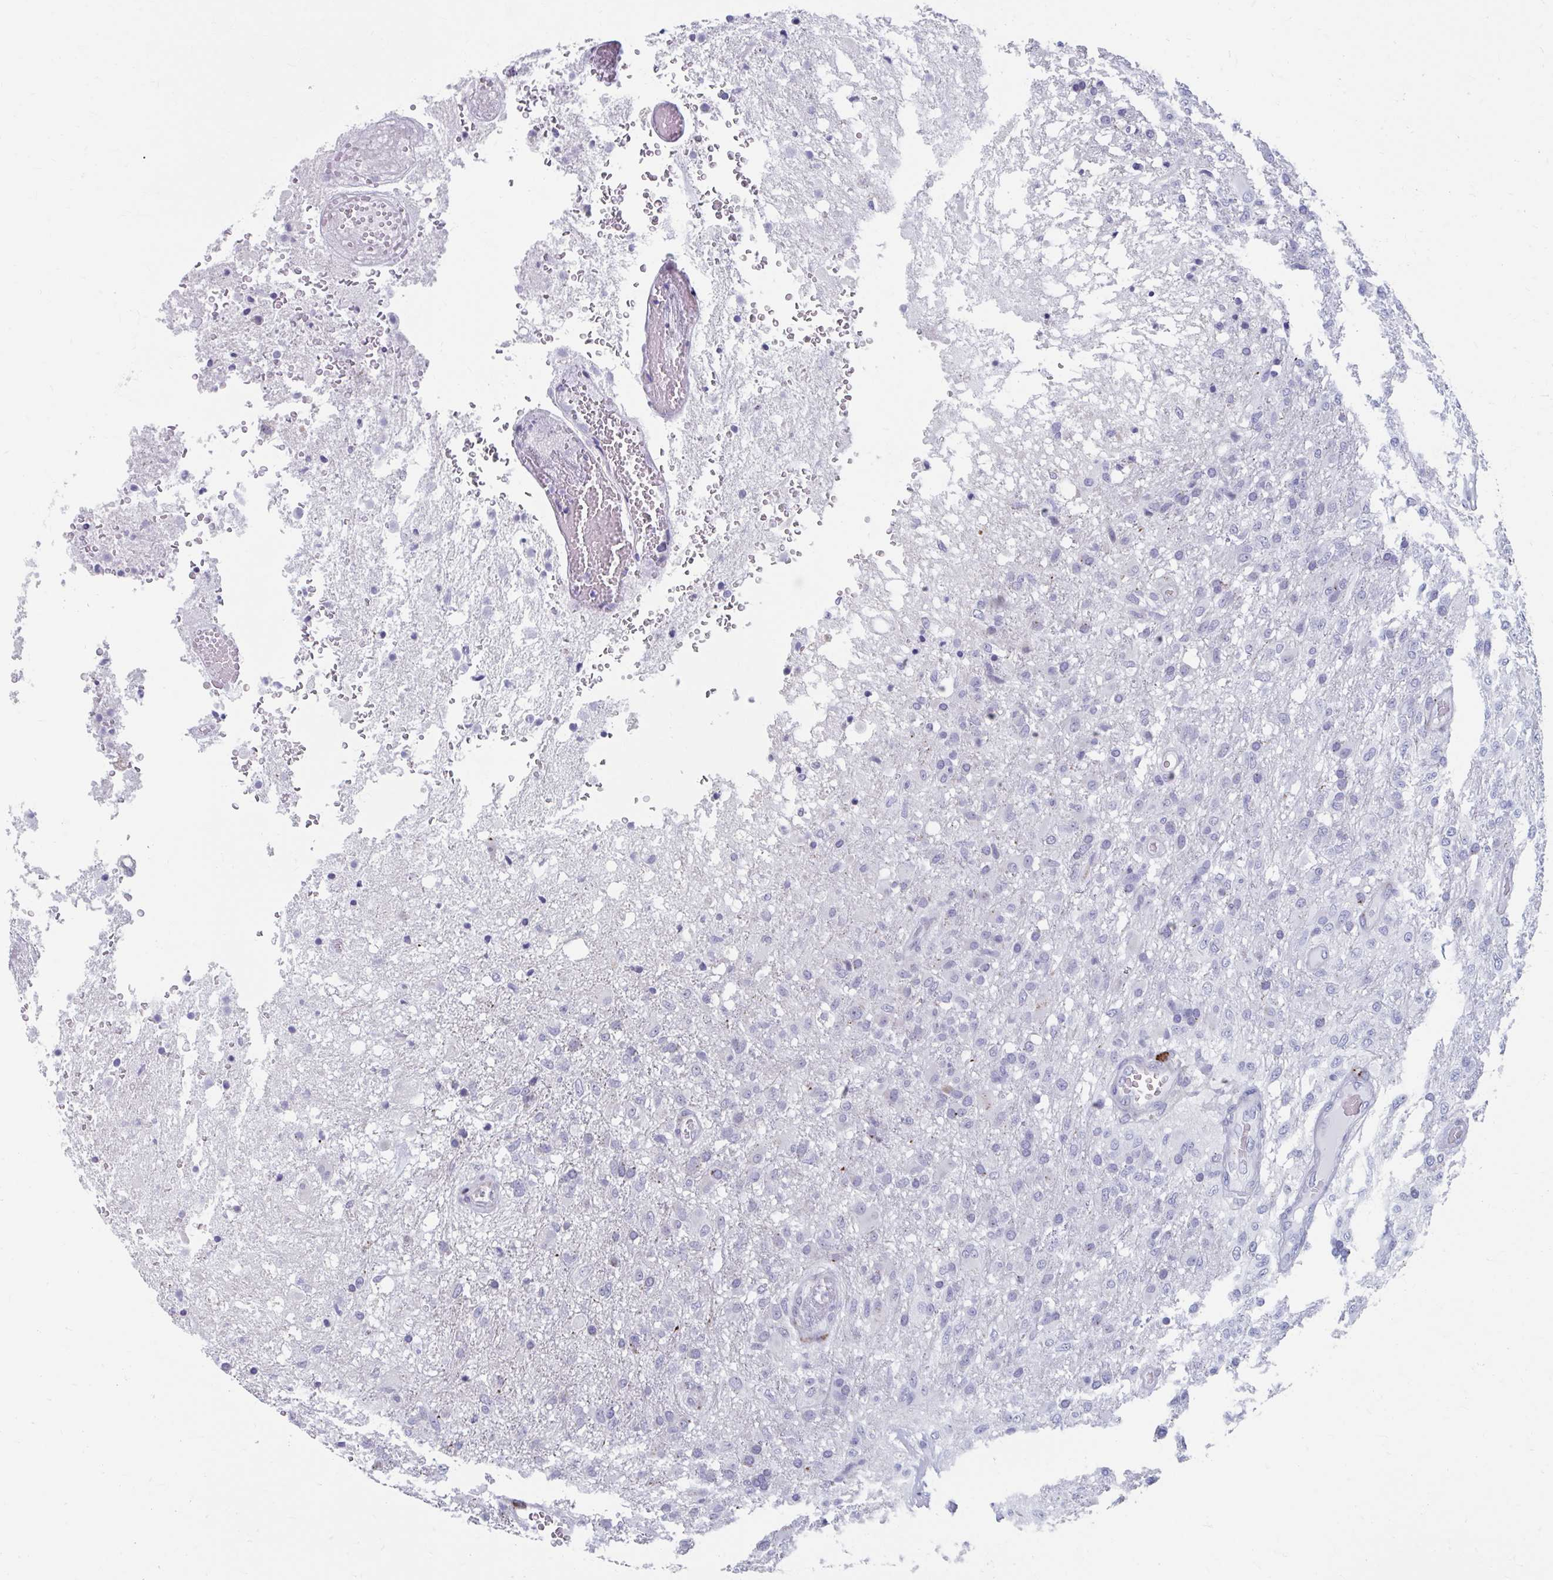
{"staining": {"intensity": "negative", "quantity": "none", "location": "none"}, "tissue": "glioma", "cell_type": "Tumor cells", "image_type": "cancer", "snomed": [{"axis": "morphology", "description": "Glioma, malignant, High grade"}, {"axis": "topography", "description": "Brain"}], "caption": "This is a histopathology image of immunohistochemistry (IHC) staining of high-grade glioma (malignant), which shows no staining in tumor cells.", "gene": "OLFM2", "patient": {"sex": "female", "age": 74}}